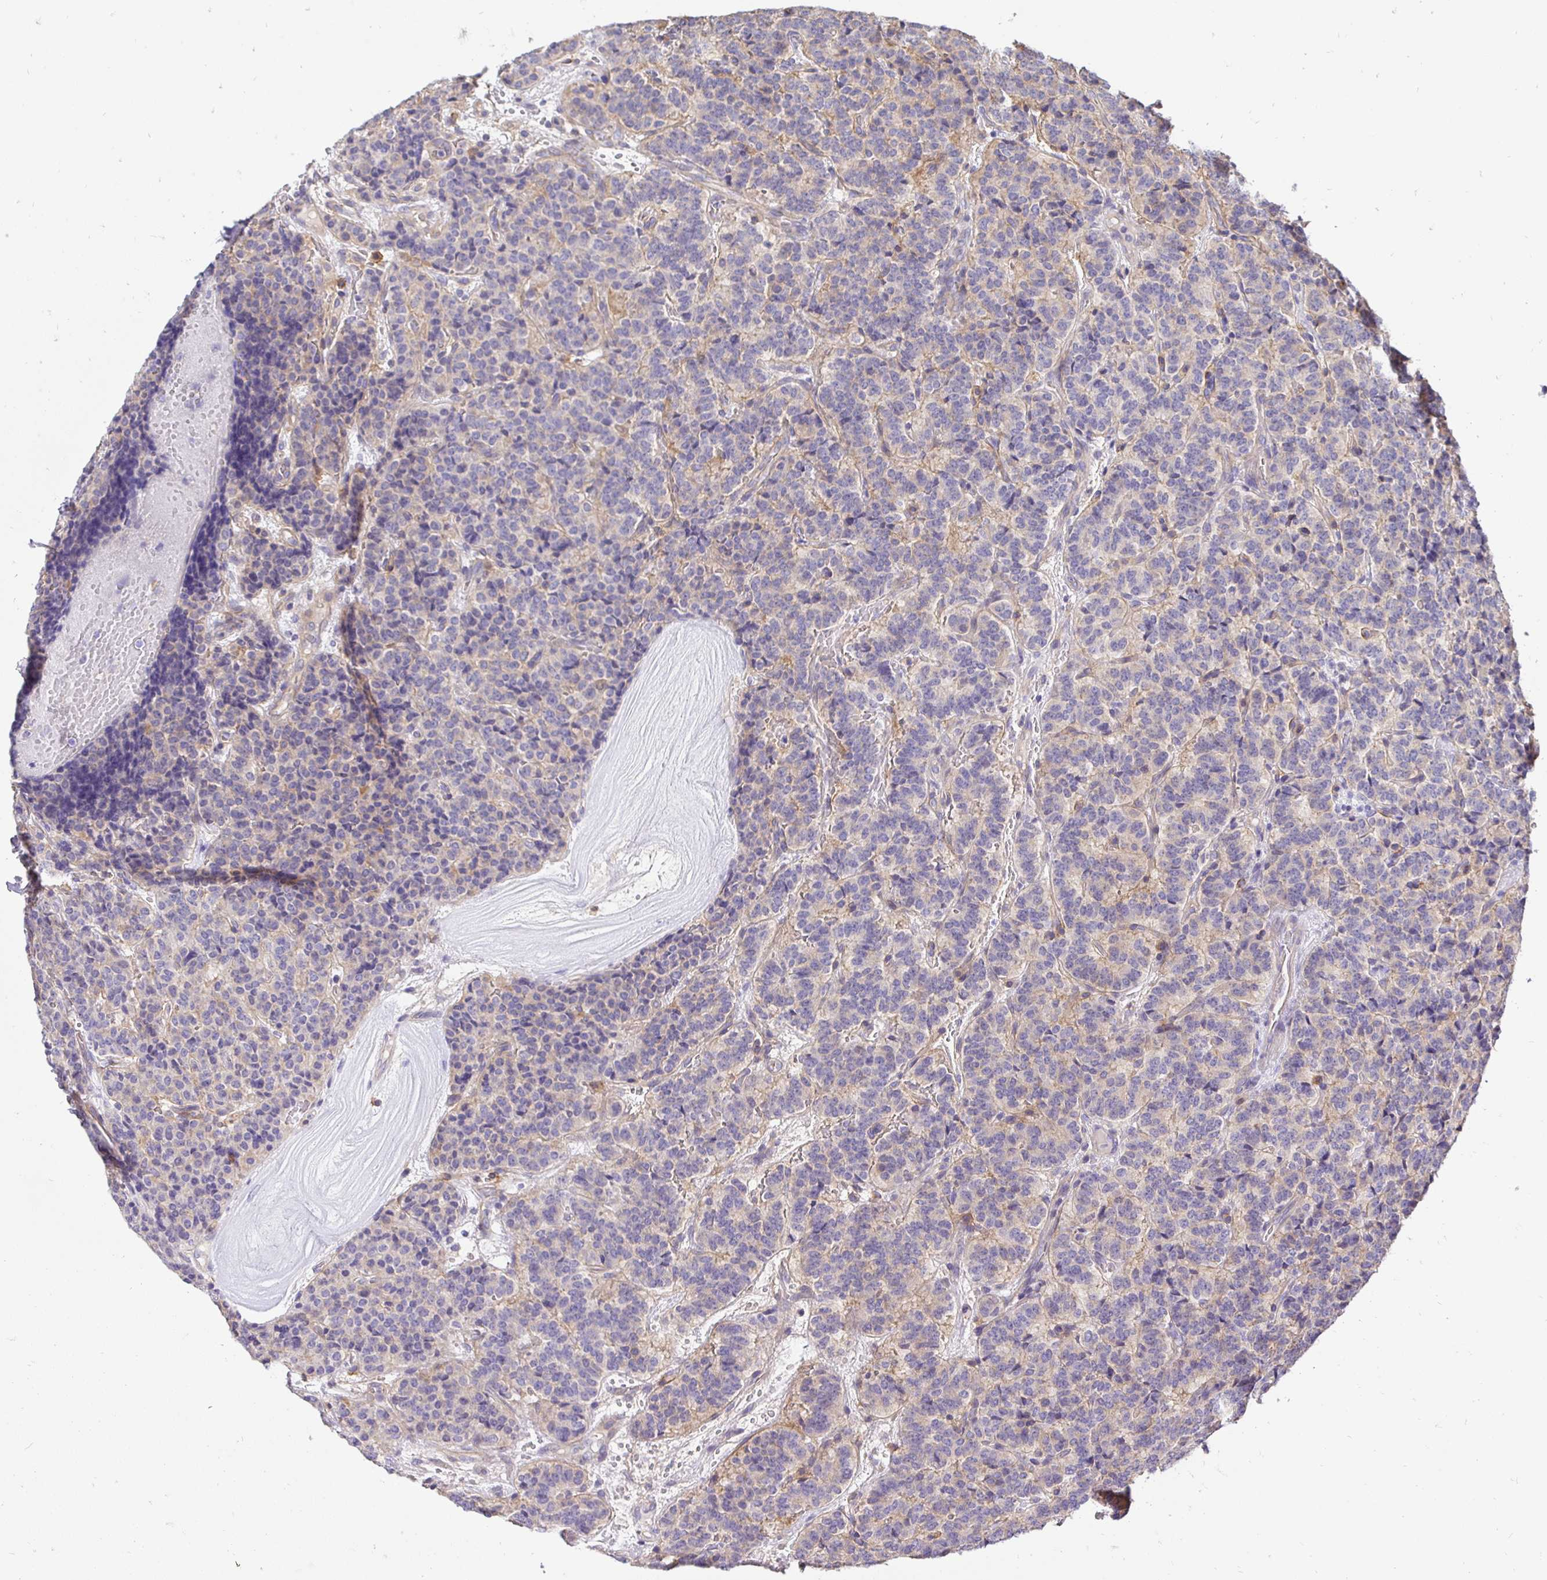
{"staining": {"intensity": "negative", "quantity": "none", "location": "none"}, "tissue": "carcinoid", "cell_type": "Tumor cells", "image_type": "cancer", "snomed": [{"axis": "morphology", "description": "Carcinoid, malignant, NOS"}, {"axis": "topography", "description": "Pancreas"}], "caption": "Tumor cells show no significant protein staining in malignant carcinoid.", "gene": "SLC9A1", "patient": {"sex": "male", "age": 36}}